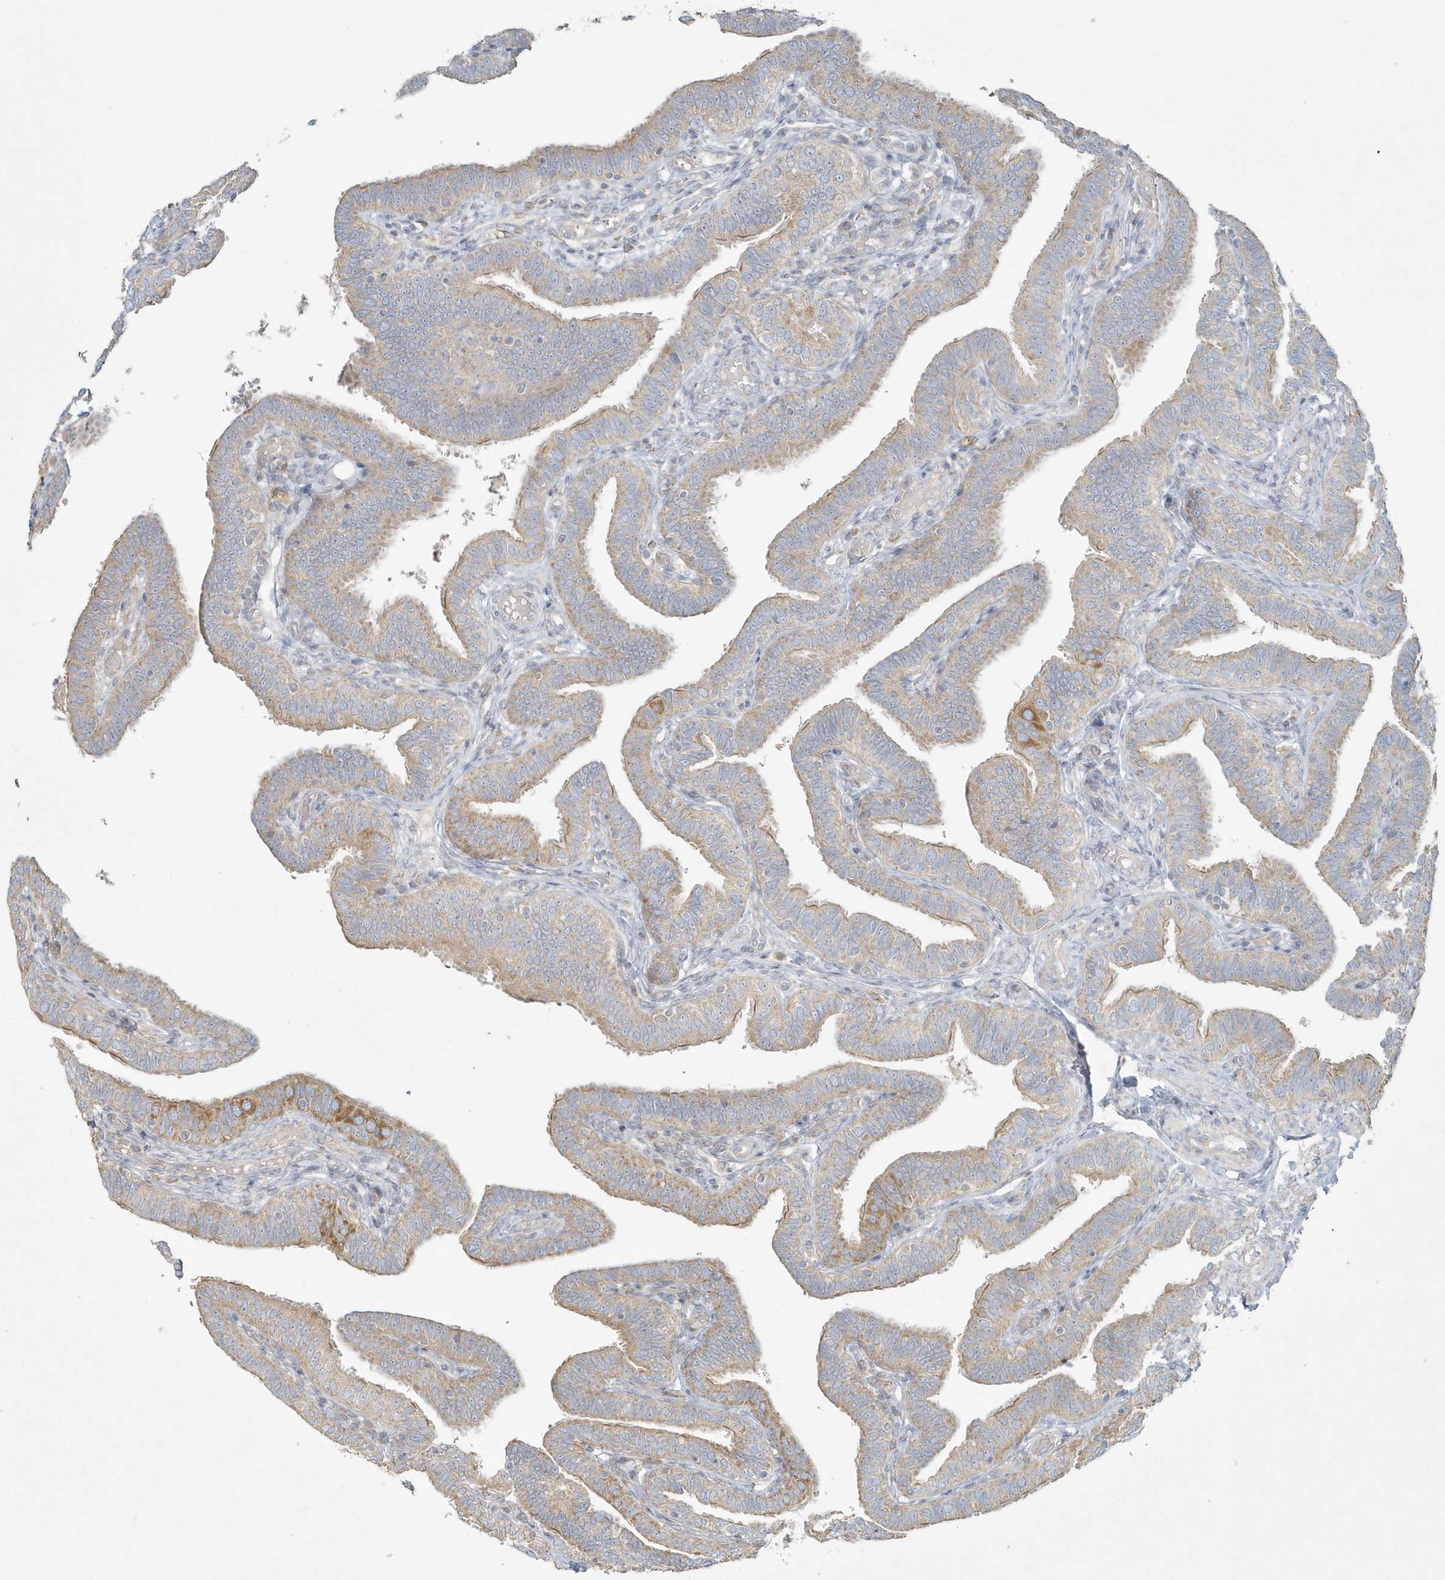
{"staining": {"intensity": "moderate", "quantity": "25%-75%", "location": "cytoplasmic/membranous"}, "tissue": "fallopian tube", "cell_type": "Glandular cells", "image_type": "normal", "snomed": [{"axis": "morphology", "description": "Normal tissue, NOS"}, {"axis": "topography", "description": "Fallopian tube"}], "caption": "Glandular cells display moderate cytoplasmic/membranous positivity in about 25%-75% of cells in unremarkable fallopian tube. The staining was performed using DAB (3,3'-diaminobenzidine), with brown indicating positive protein expression. Nuclei are stained blue with hematoxylin.", "gene": "BLTP3A", "patient": {"sex": "female", "age": 39}}